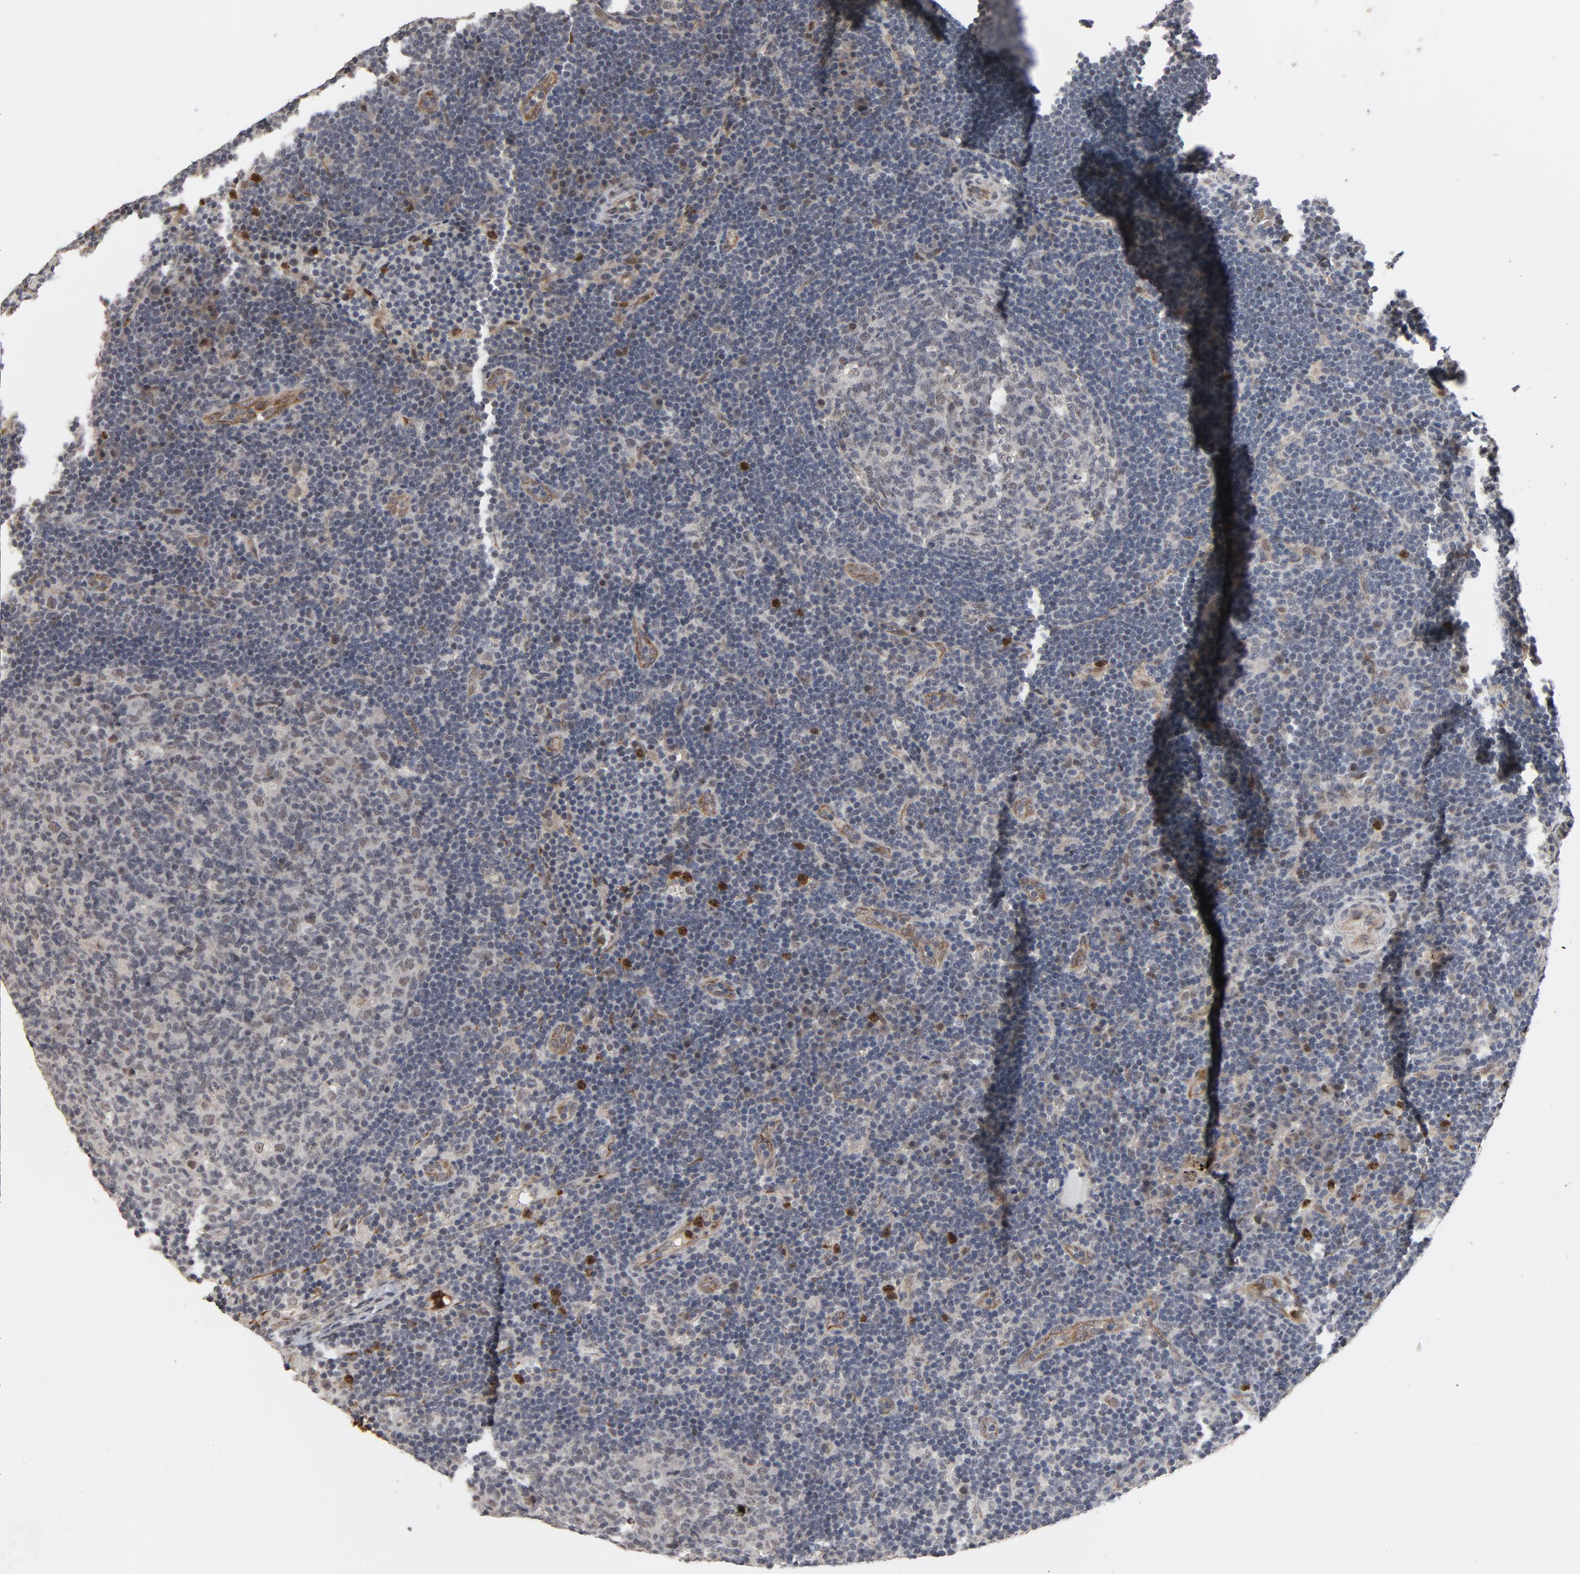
{"staining": {"intensity": "negative", "quantity": "none", "location": "none"}, "tissue": "lymph node", "cell_type": "Germinal center cells", "image_type": "normal", "snomed": [{"axis": "morphology", "description": "Normal tissue, NOS"}, {"axis": "morphology", "description": "Squamous cell carcinoma, metastatic, NOS"}, {"axis": "topography", "description": "Lymph node"}], "caption": "Immunohistochemical staining of unremarkable human lymph node shows no significant positivity in germinal center cells.", "gene": "RTL5", "patient": {"sex": "female", "age": 53}}